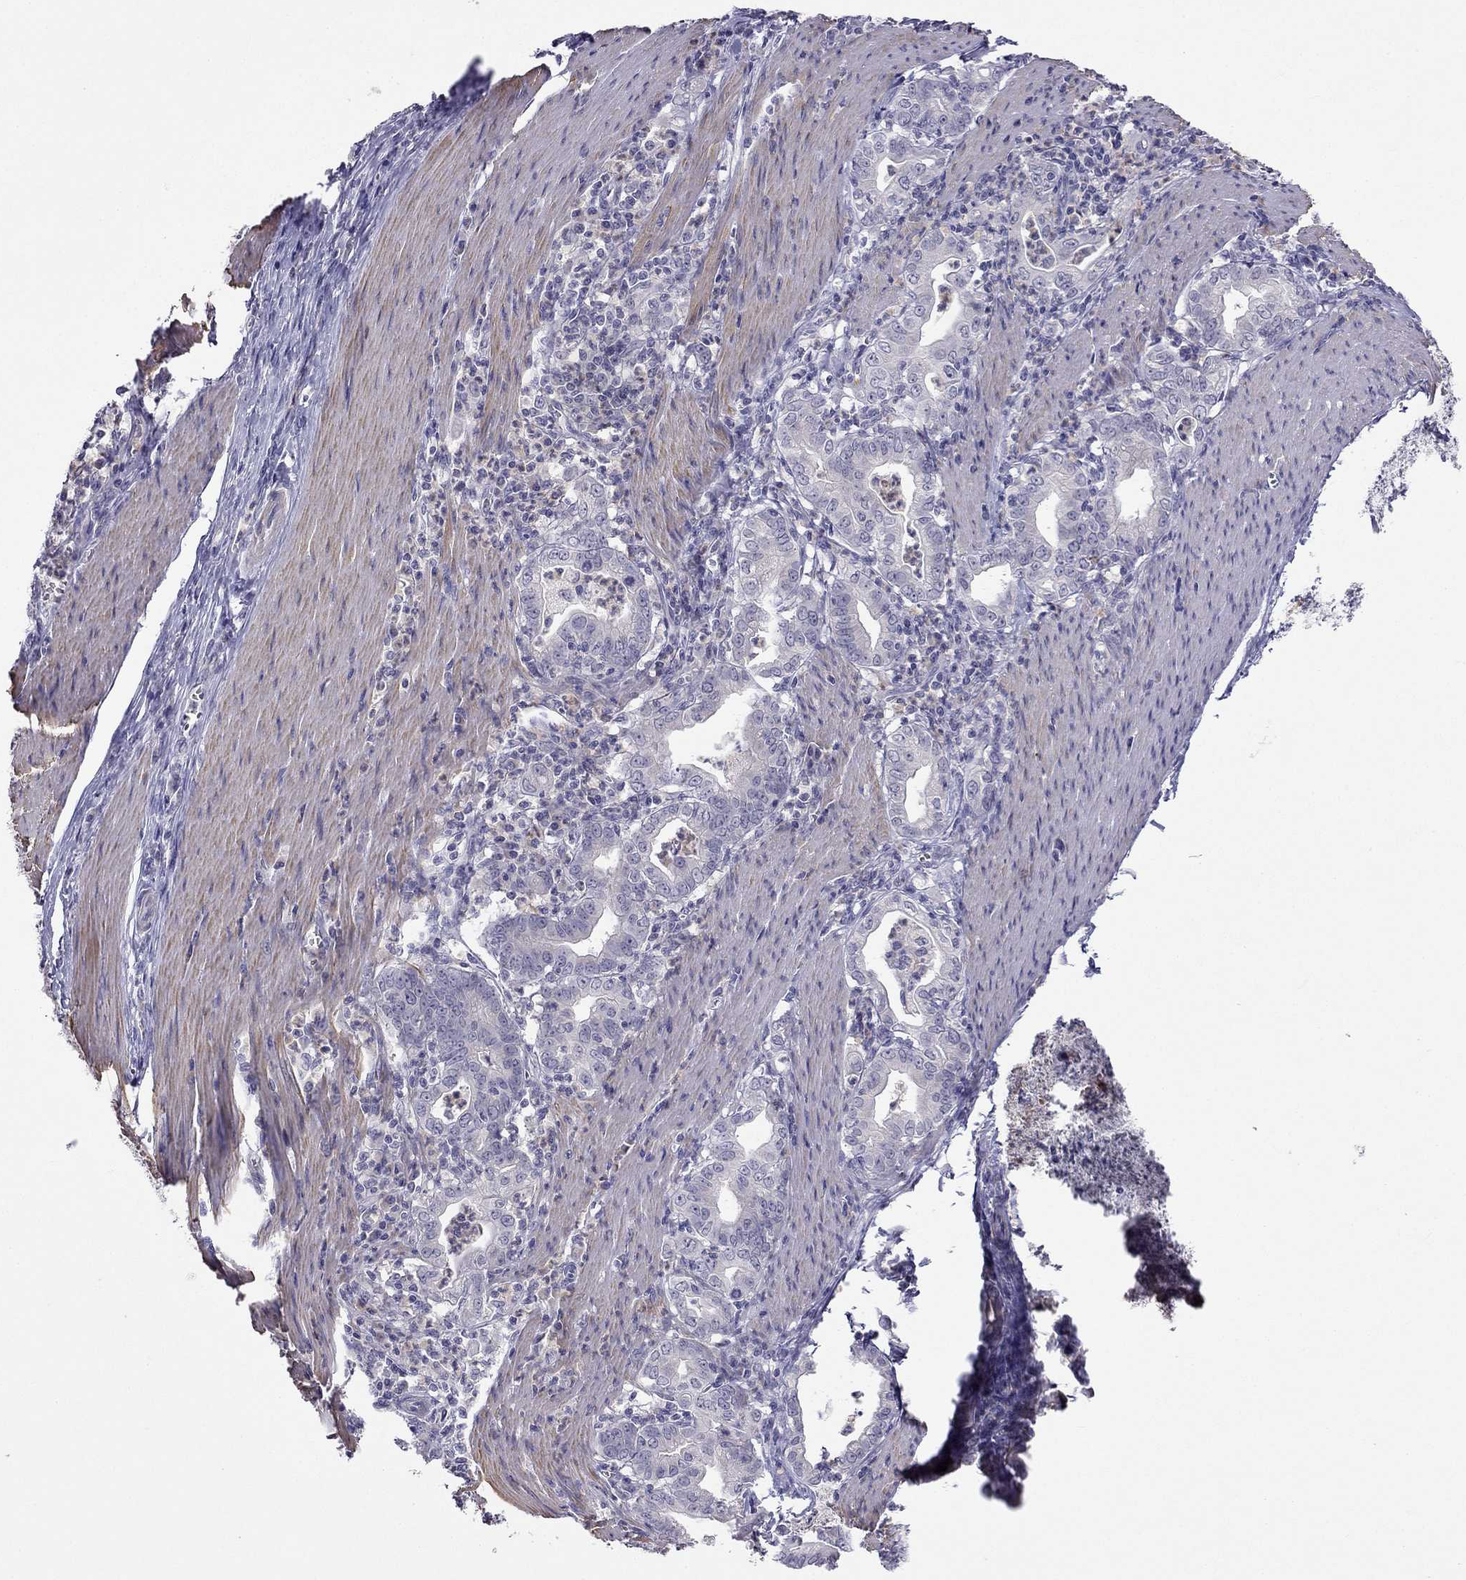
{"staining": {"intensity": "negative", "quantity": "none", "location": "none"}, "tissue": "stomach cancer", "cell_type": "Tumor cells", "image_type": "cancer", "snomed": [{"axis": "morphology", "description": "Adenocarcinoma, NOS"}, {"axis": "topography", "description": "Stomach, upper"}], "caption": "DAB immunohistochemical staining of human stomach cancer reveals no significant staining in tumor cells.", "gene": "C16orf89", "patient": {"sex": "female", "age": 79}}